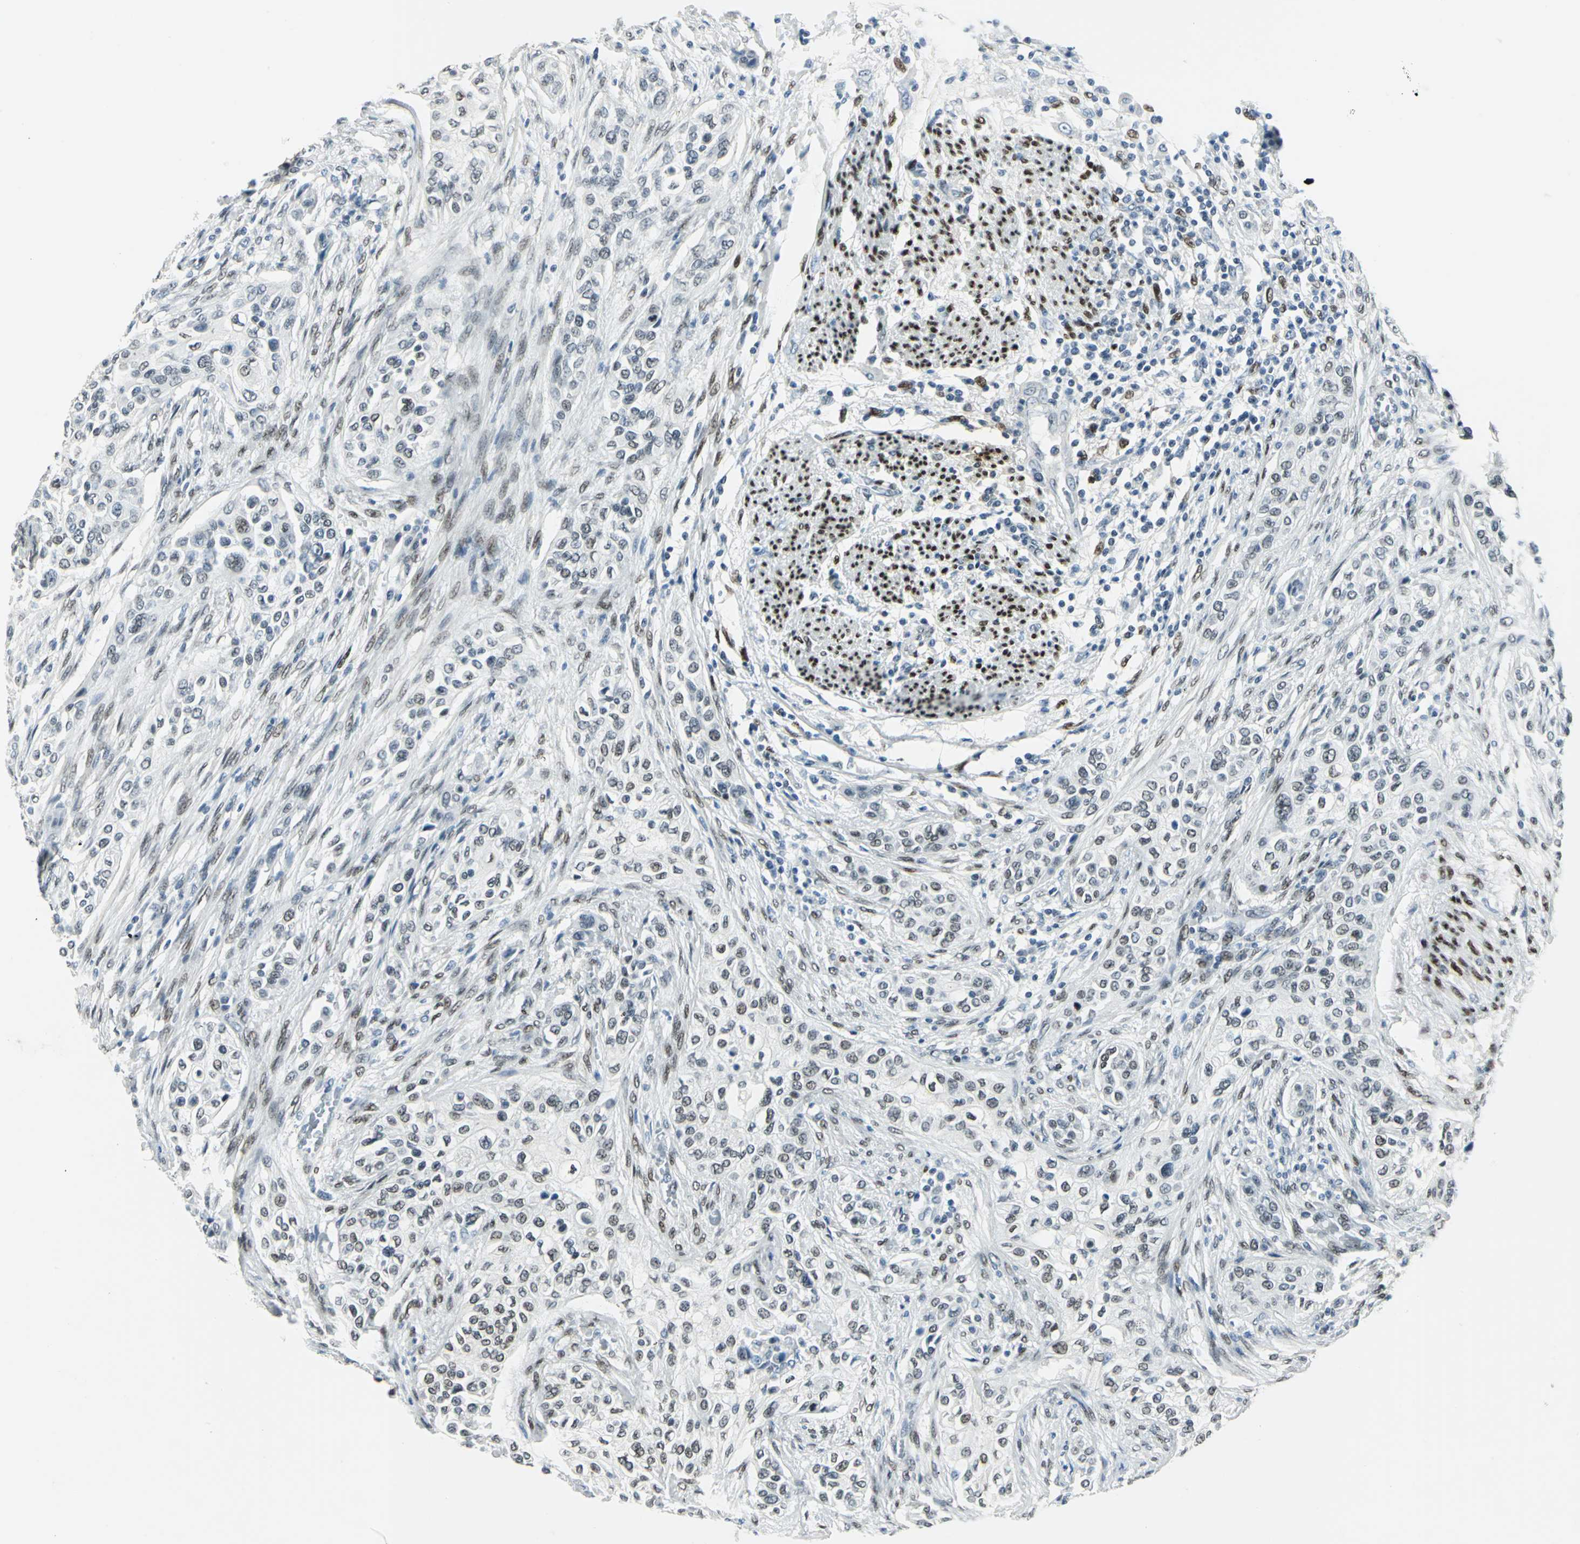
{"staining": {"intensity": "weak", "quantity": "<25%", "location": "nuclear"}, "tissue": "urothelial cancer", "cell_type": "Tumor cells", "image_type": "cancer", "snomed": [{"axis": "morphology", "description": "Urothelial carcinoma, High grade"}, {"axis": "topography", "description": "Urinary bladder"}], "caption": "Histopathology image shows no significant protein positivity in tumor cells of urothelial cancer.", "gene": "MEIS2", "patient": {"sex": "male", "age": 74}}